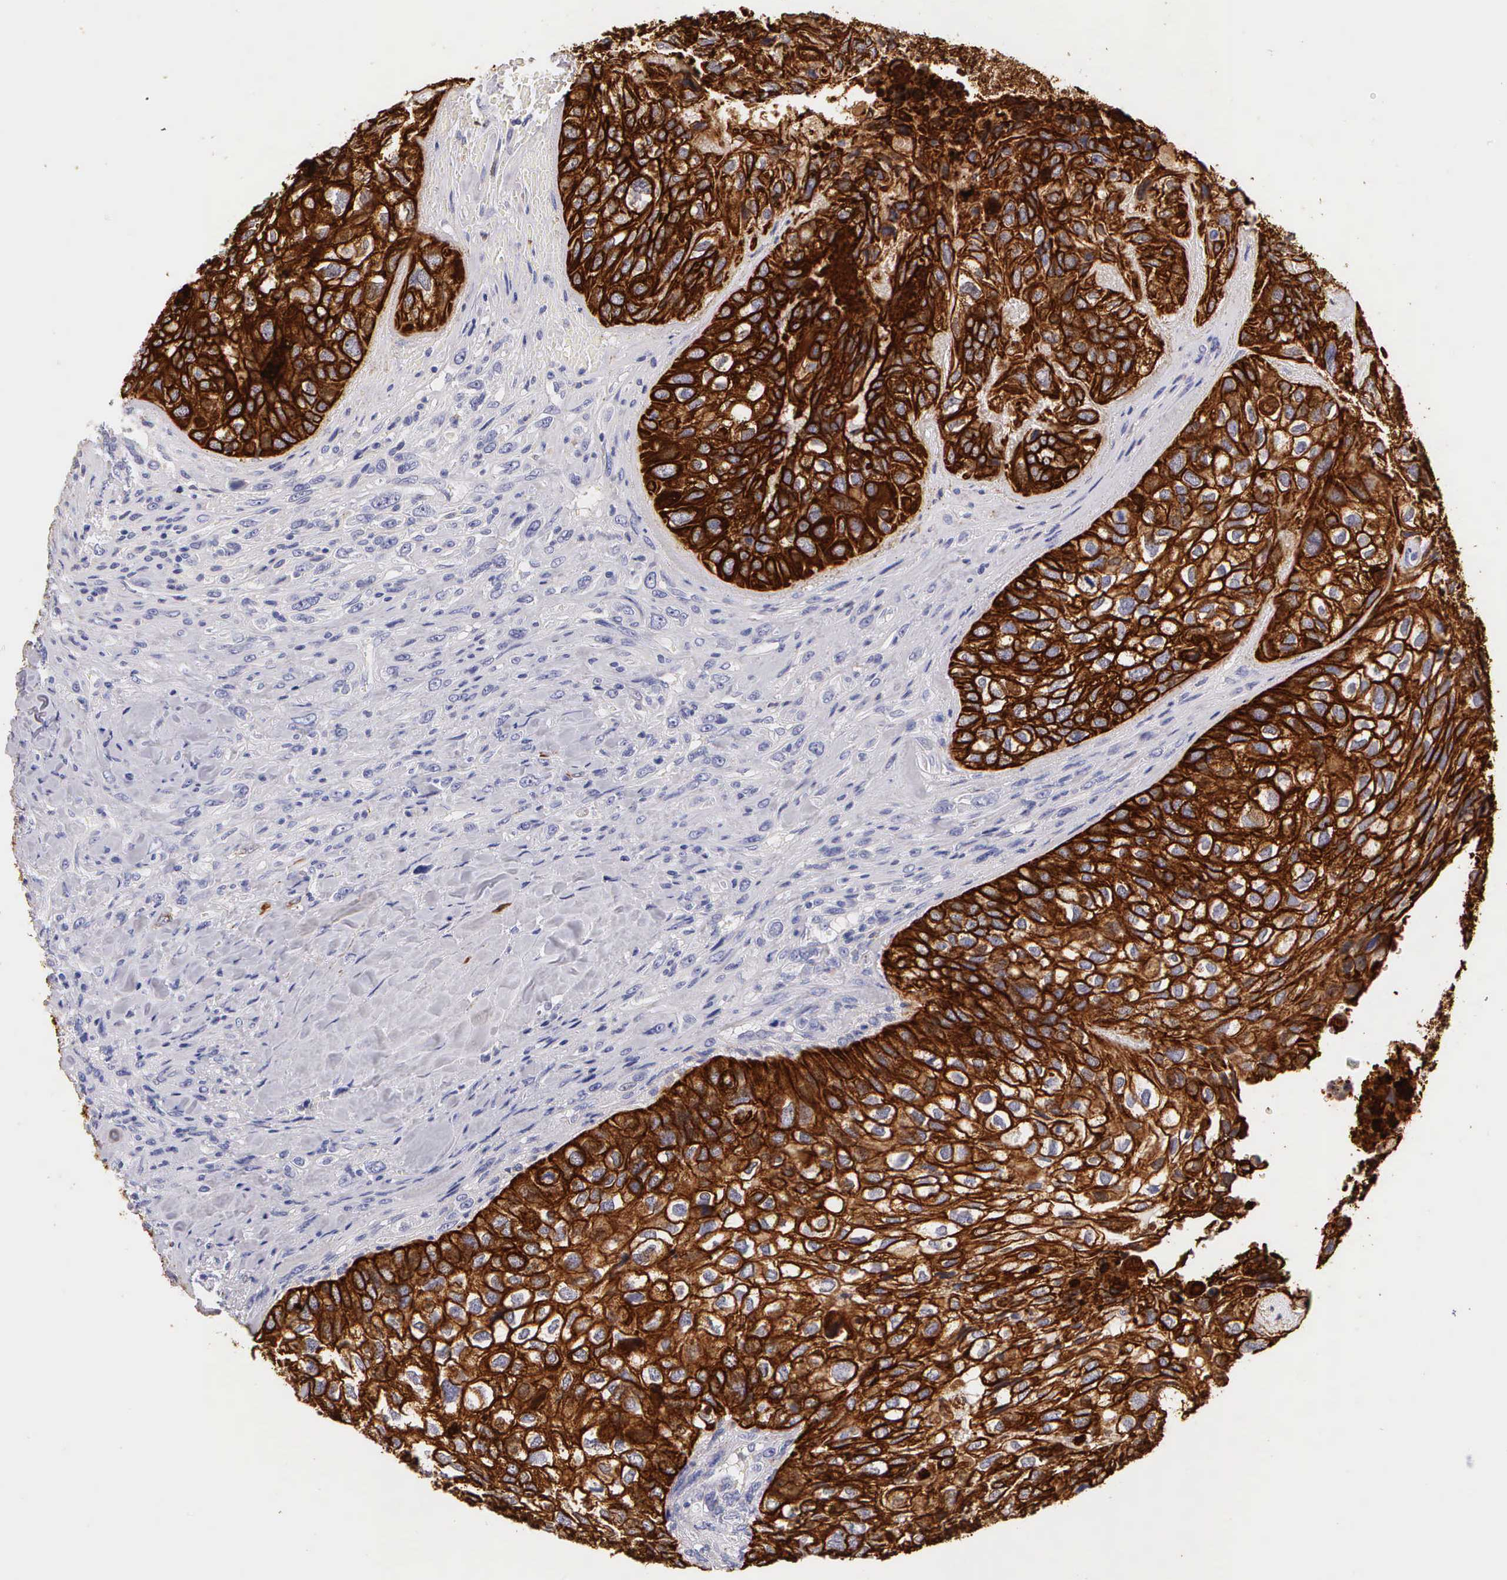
{"staining": {"intensity": "strong", "quantity": ">75%", "location": "cytoplasmic/membranous"}, "tissue": "breast cancer", "cell_type": "Tumor cells", "image_type": "cancer", "snomed": [{"axis": "morphology", "description": "Neoplasm, malignant, NOS"}, {"axis": "topography", "description": "Breast"}], "caption": "A high-resolution micrograph shows IHC staining of breast neoplasm (malignant), which shows strong cytoplasmic/membranous expression in about >75% of tumor cells.", "gene": "KRT17", "patient": {"sex": "female", "age": 50}}